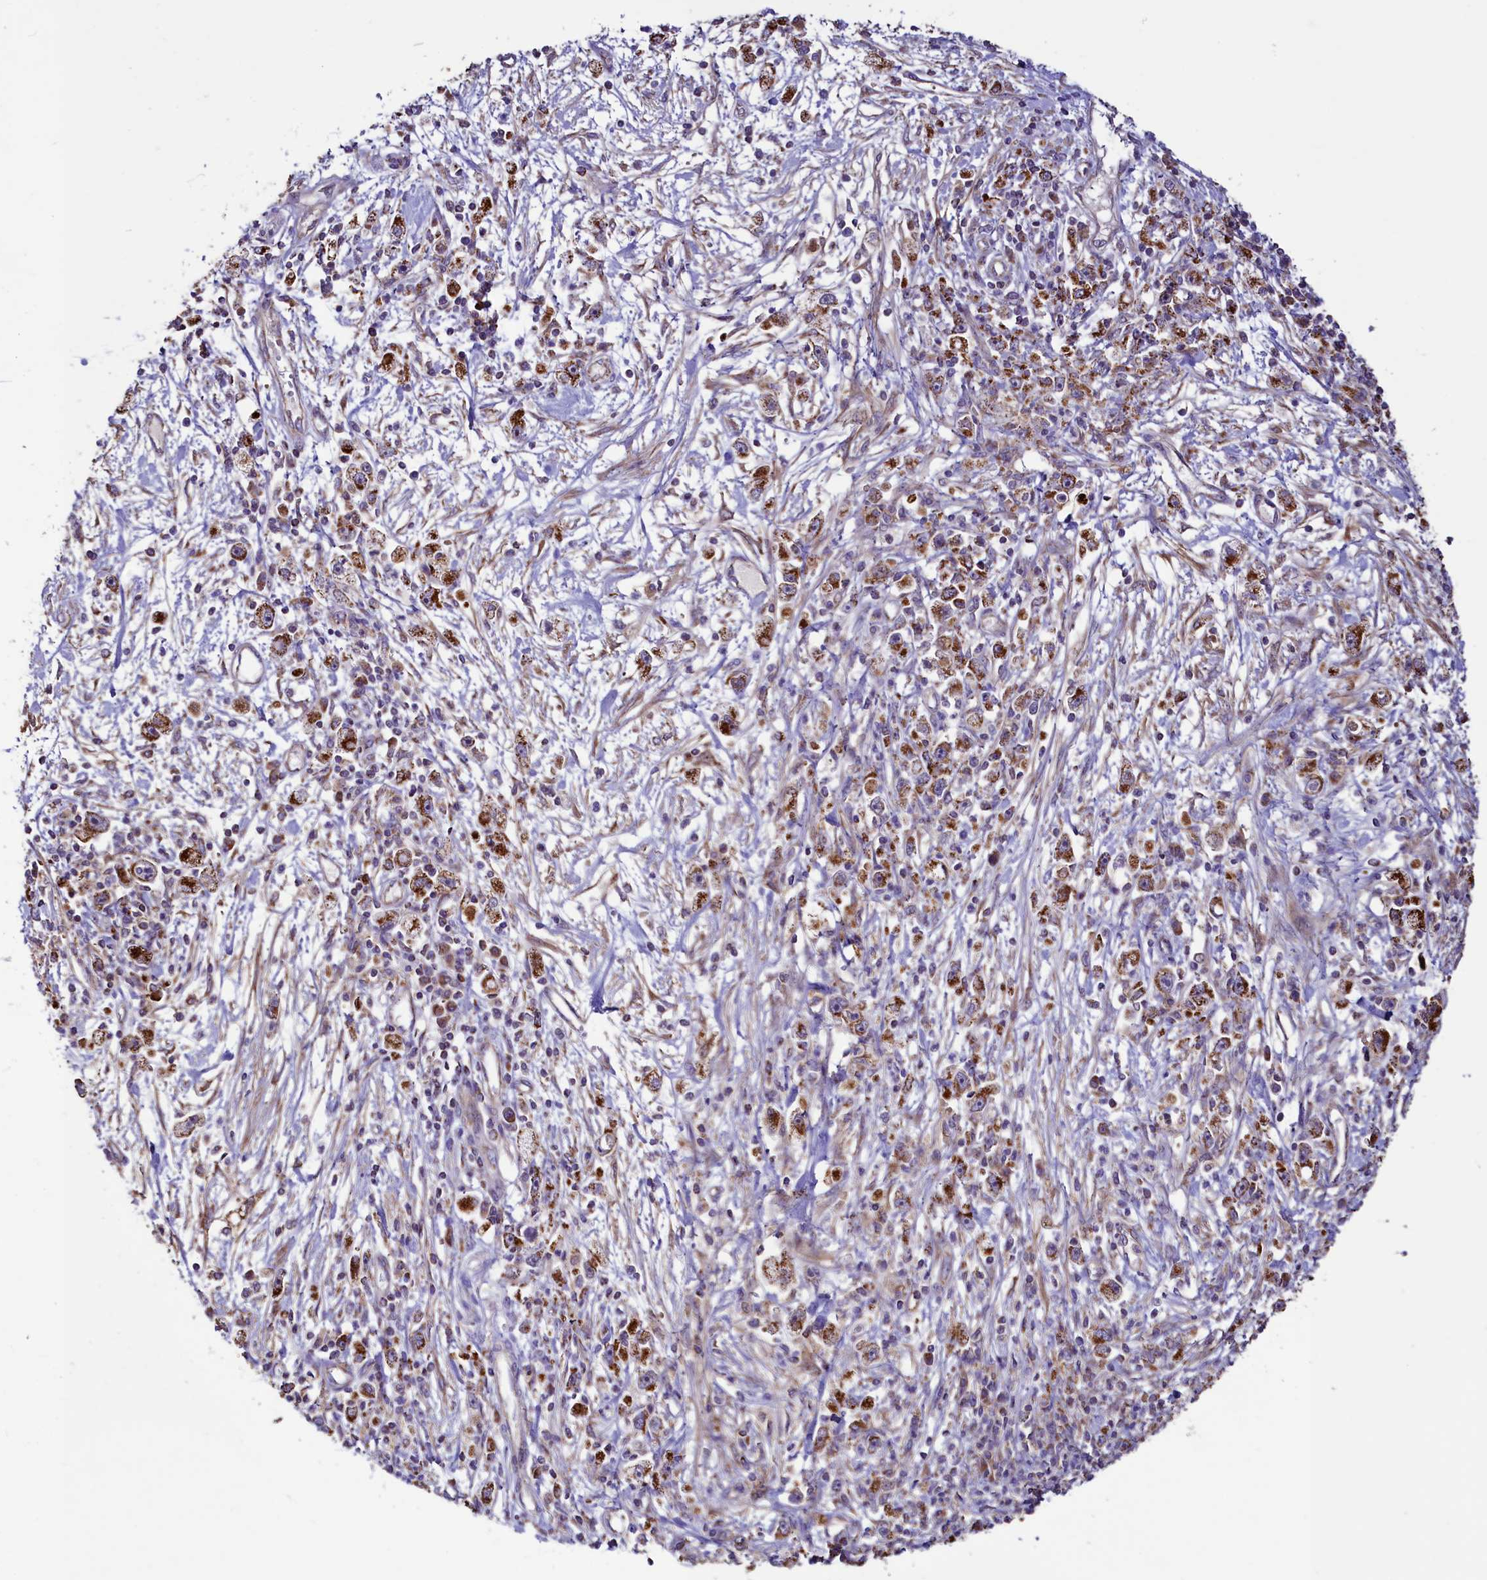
{"staining": {"intensity": "moderate", "quantity": ">75%", "location": "cytoplasmic/membranous"}, "tissue": "stomach cancer", "cell_type": "Tumor cells", "image_type": "cancer", "snomed": [{"axis": "morphology", "description": "Adenocarcinoma, NOS"}, {"axis": "topography", "description": "Stomach"}], "caption": "This photomicrograph displays IHC staining of stomach cancer, with medium moderate cytoplasmic/membranous staining in approximately >75% of tumor cells.", "gene": "STARD5", "patient": {"sex": "female", "age": 59}}